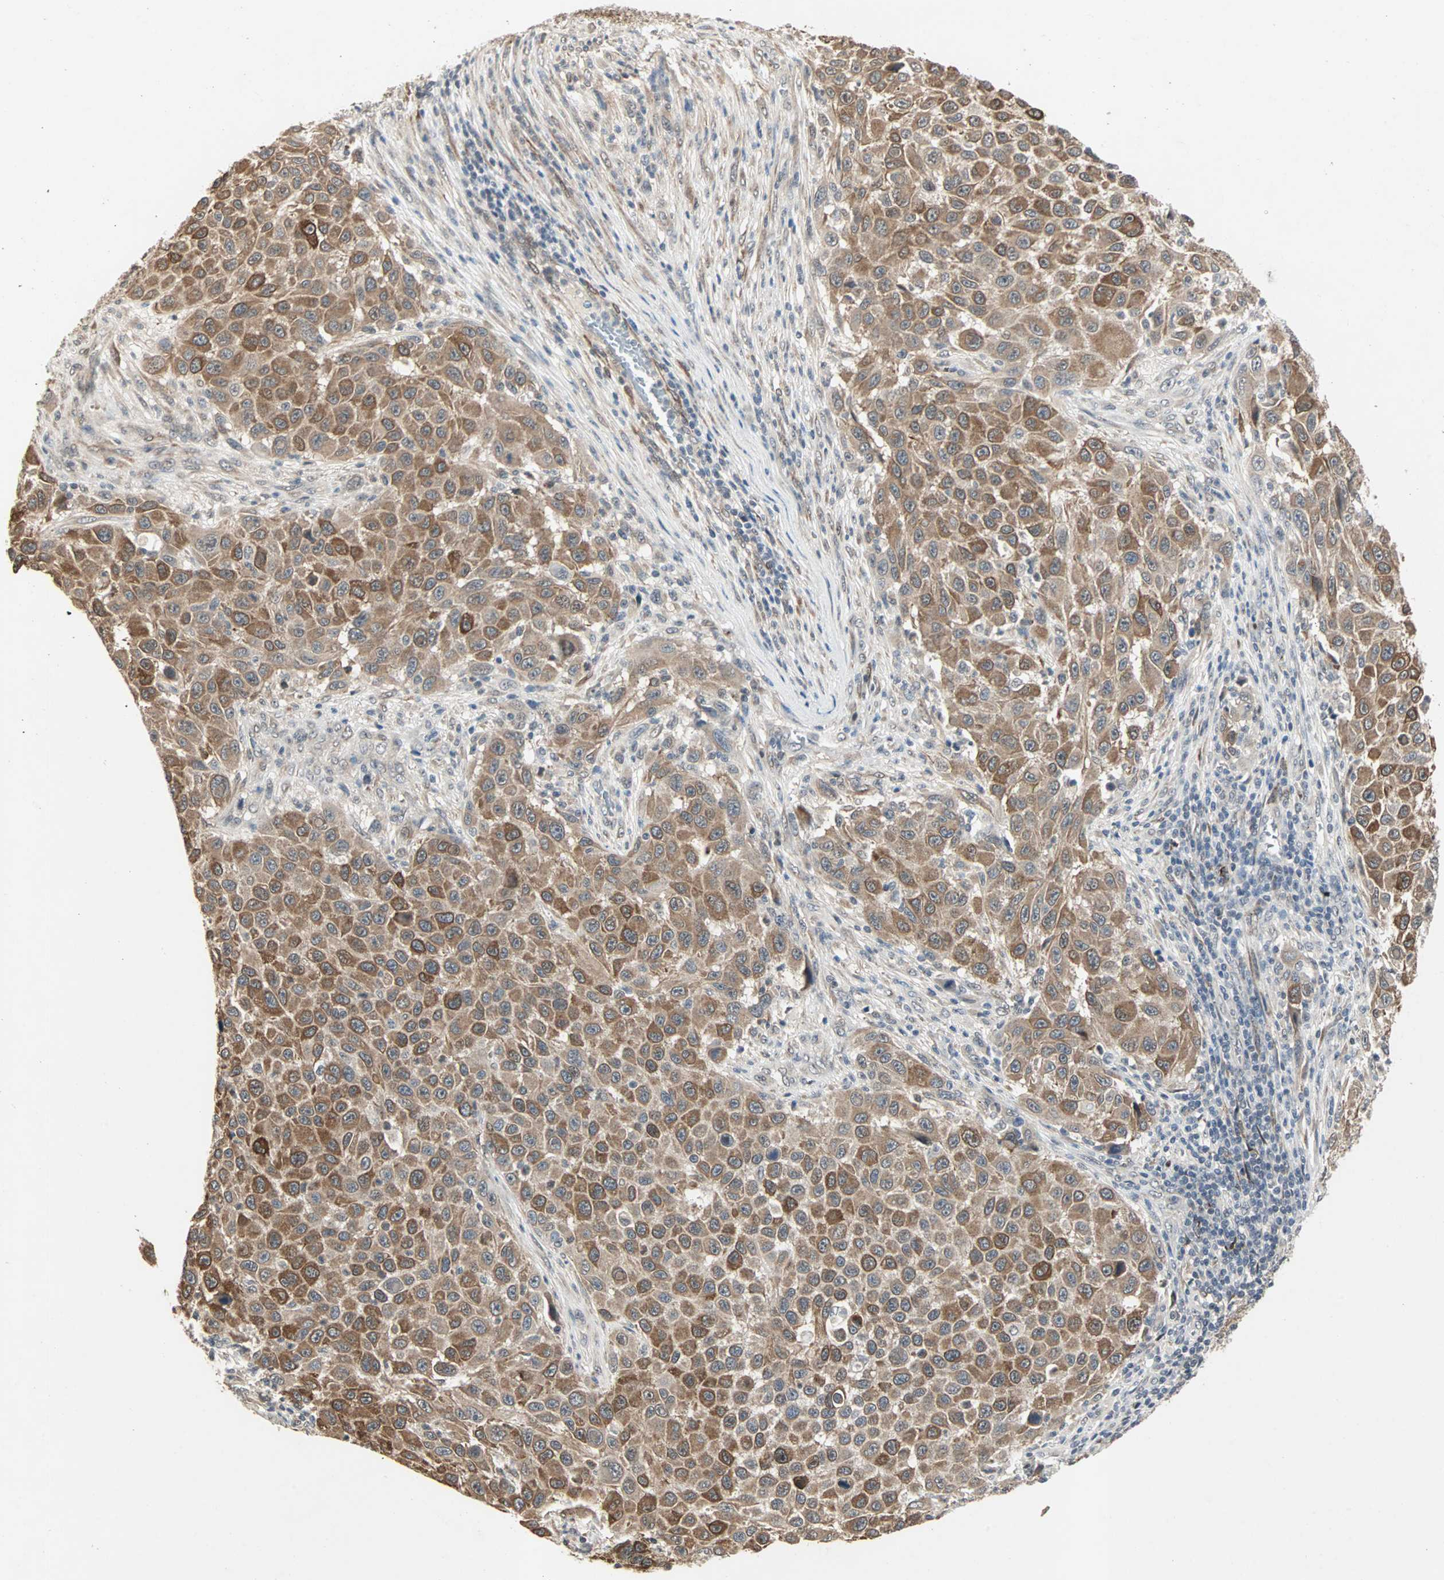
{"staining": {"intensity": "moderate", "quantity": ">75%", "location": "cytoplasmic/membranous"}, "tissue": "melanoma", "cell_type": "Tumor cells", "image_type": "cancer", "snomed": [{"axis": "morphology", "description": "Malignant melanoma, Metastatic site"}, {"axis": "topography", "description": "Lymph node"}], "caption": "There is medium levels of moderate cytoplasmic/membranous expression in tumor cells of melanoma, as demonstrated by immunohistochemical staining (brown color).", "gene": "TRPV4", "patient": {"sex": "male", "age": 61}}